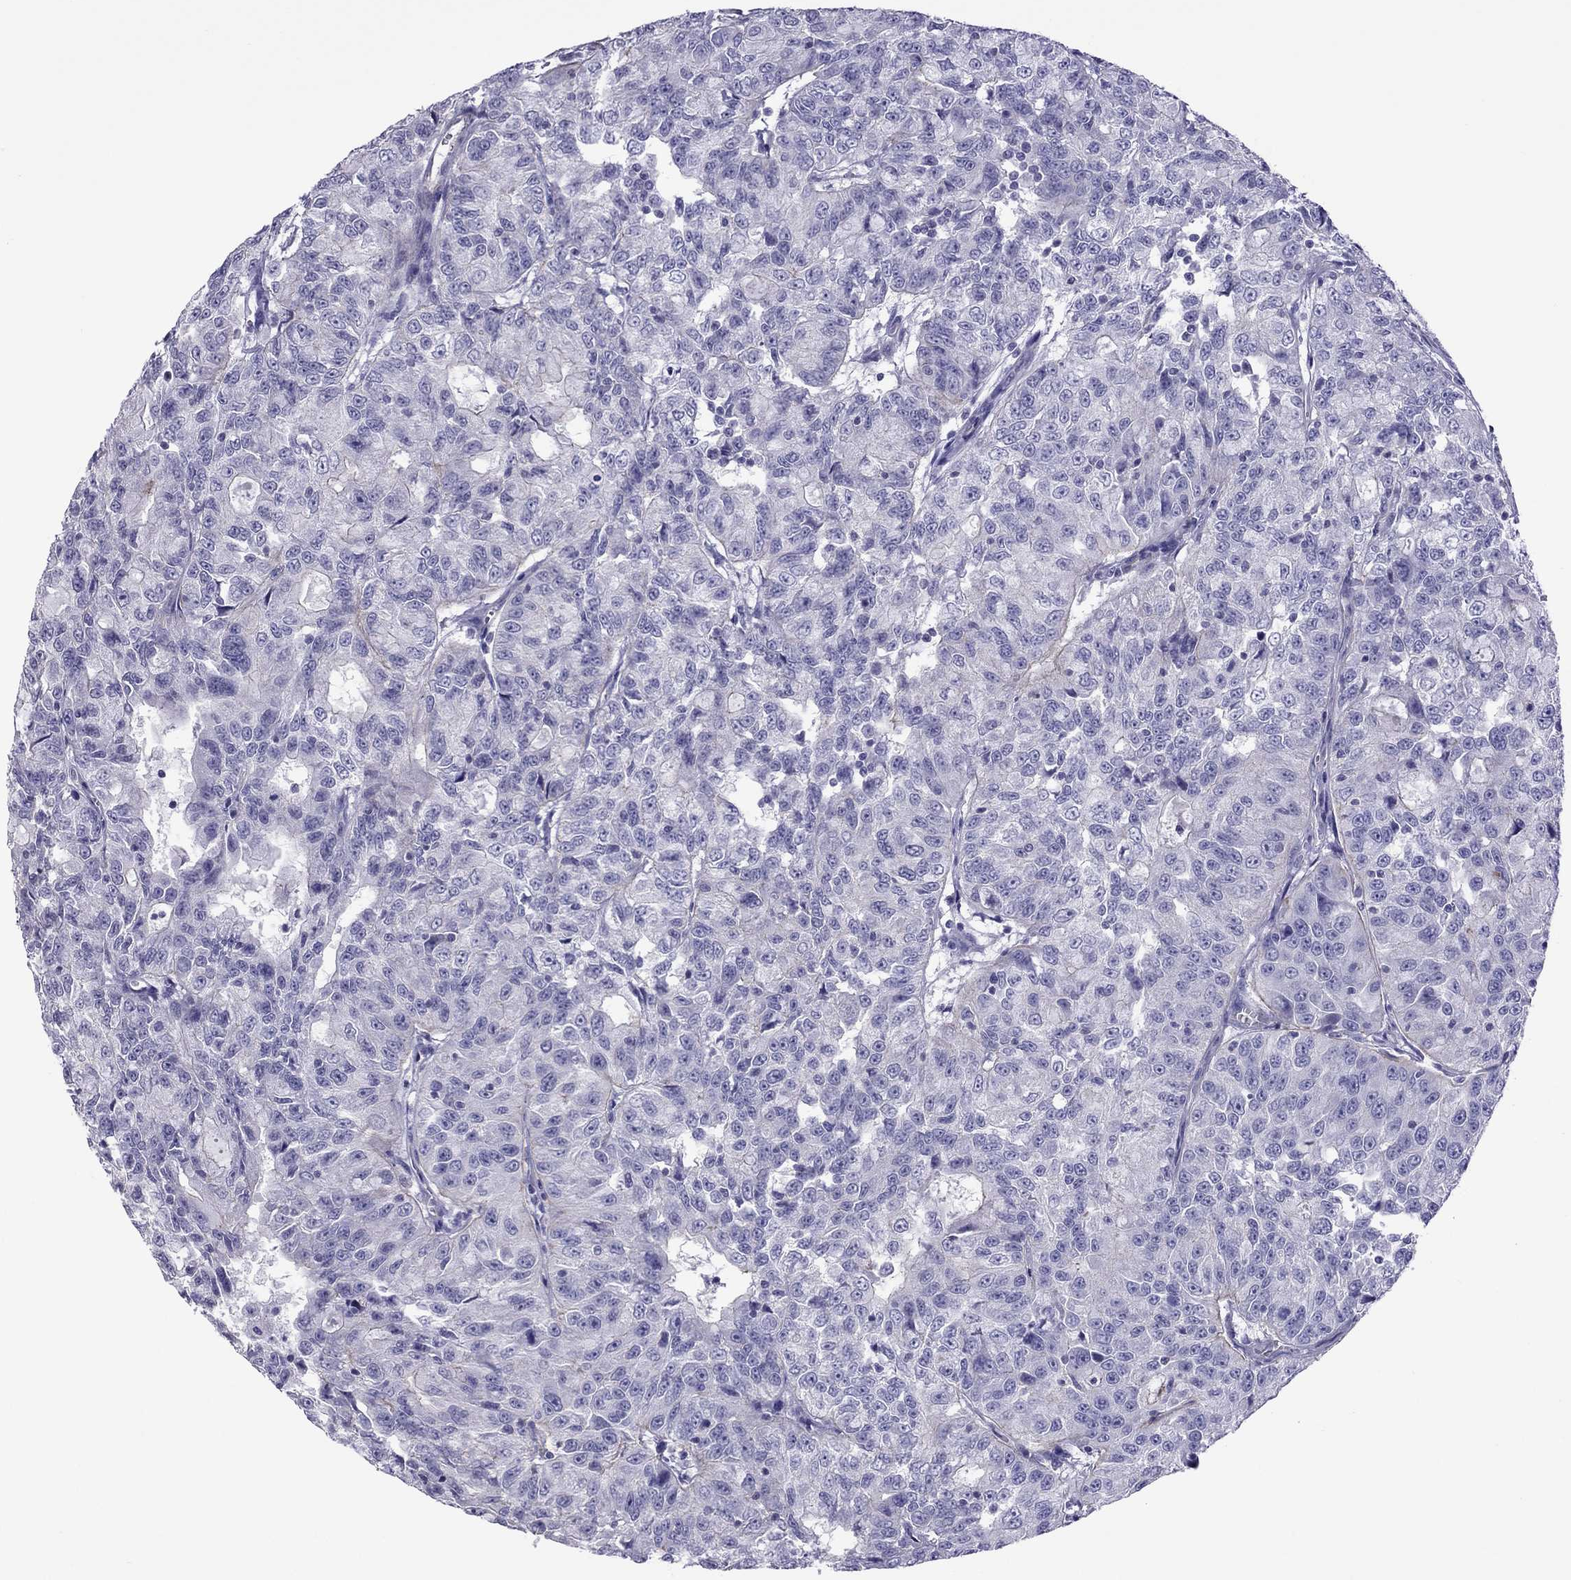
{"staining": {"intensity": "negative", "quantity": "none", "location": "none"}, "tissue": "urothelial cancer", "cell_type": "Tumor cells", "image_type": "cancer", "snomed": [{"axis": "morphology", "description": "Urothelial carcinoma, NOS"}, {"axis": "morphology", "description": "Urothelial carcinoma, High grade"}, {"axis": "topography", "description": "Urinary bladder"}], "caption": "Human transitional cell carcinoma stained for a protein using IHC shows no expression in tumor cells.", "gene": "MYL11", "patient": {"sex": "female", "age": 73}}